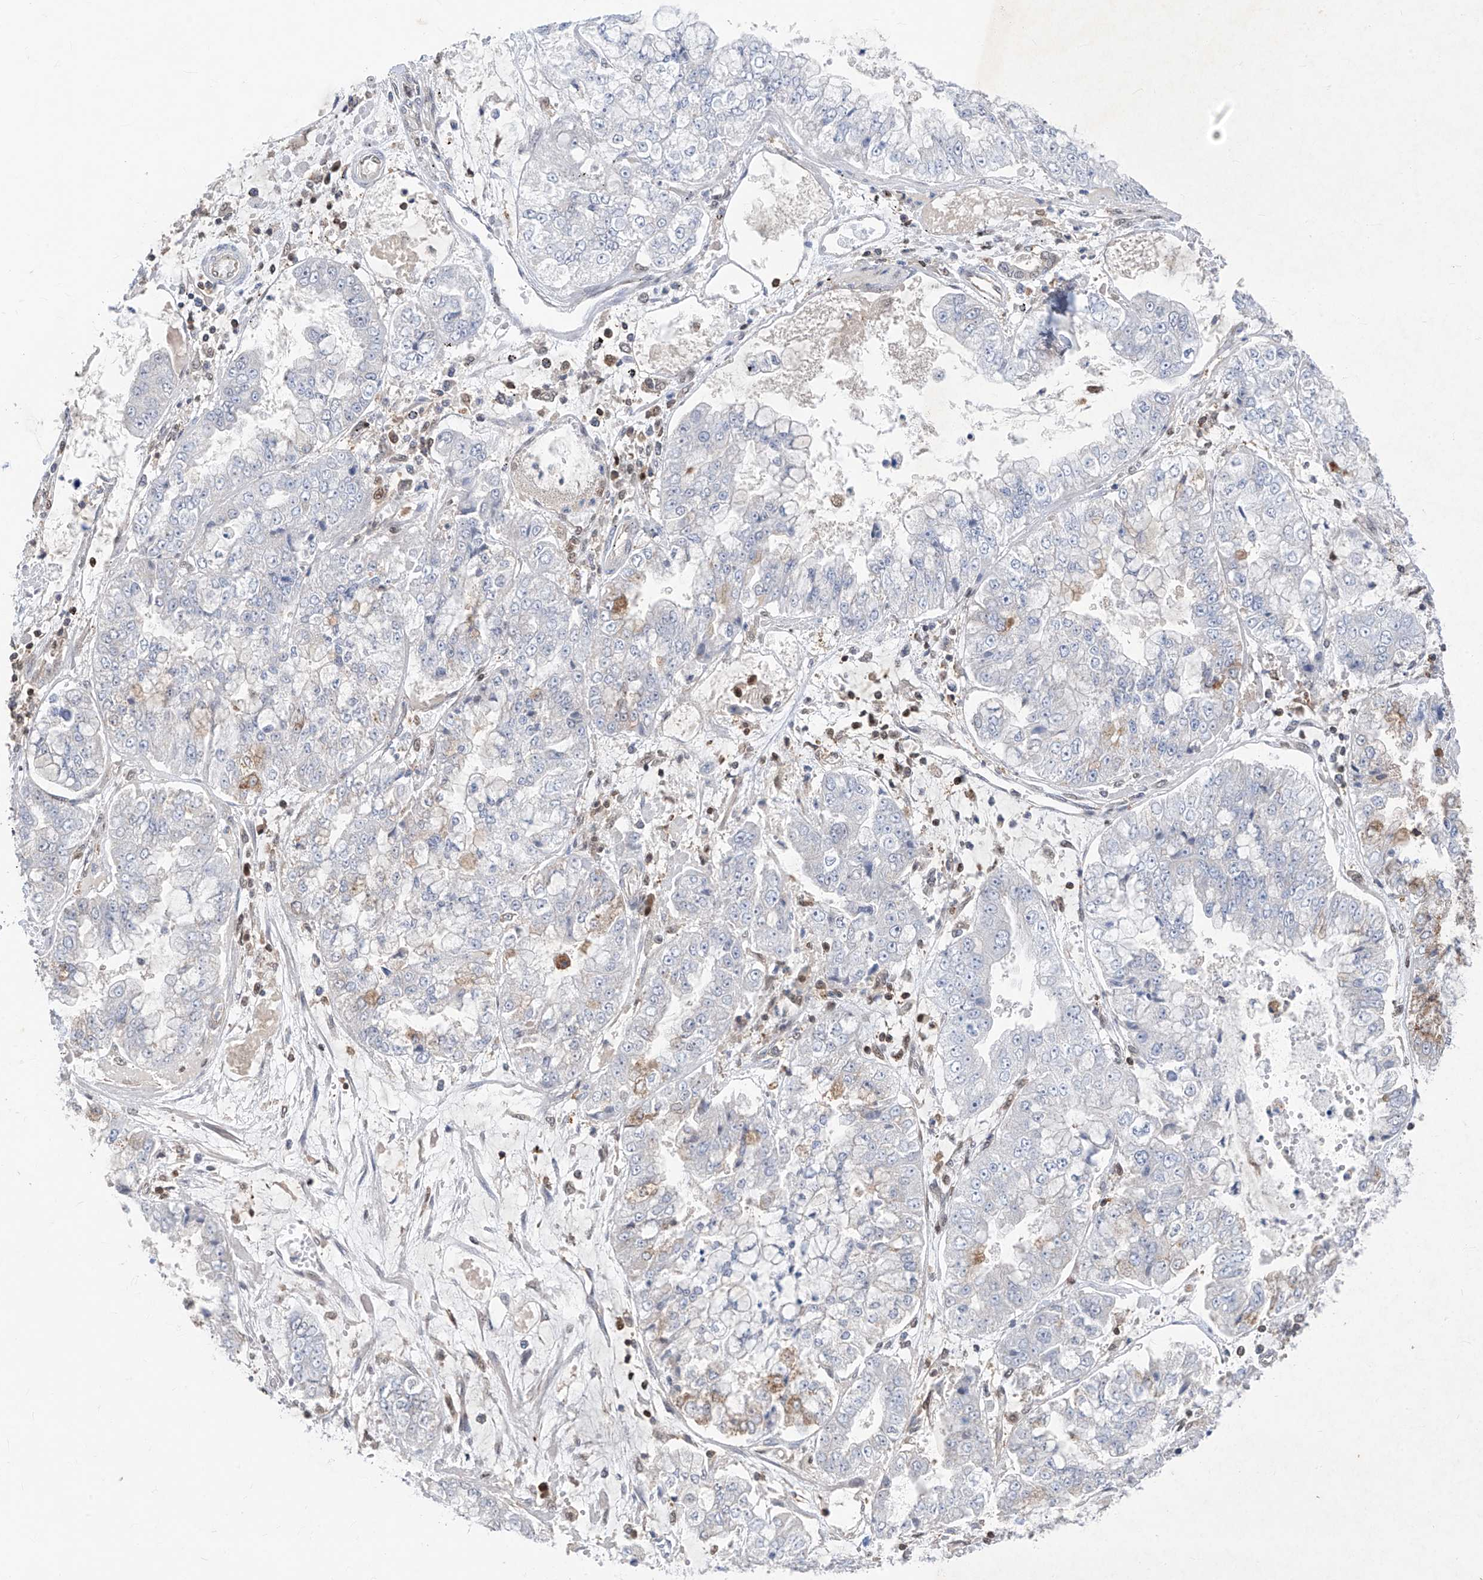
{"staining": {"intensity": "negative", "quantity": "none", "location": "none"}, "tissue": "stomach cancer", "cell_type": "Tumor cells", "image_type": "cancer", "snomed": [{"axis": "morphology", "description": "Adenocarcinoma, NOS"}, {"axis": "topography", "description": "Stomach"}], "caption": "Stomach cancer (adenocarcinoma) stained for a protein using immunohistochemistry (IHC) shows no expression tumor cells.", "gene": "ZNF358", "patient": {"sex": "male", "age": 76}}